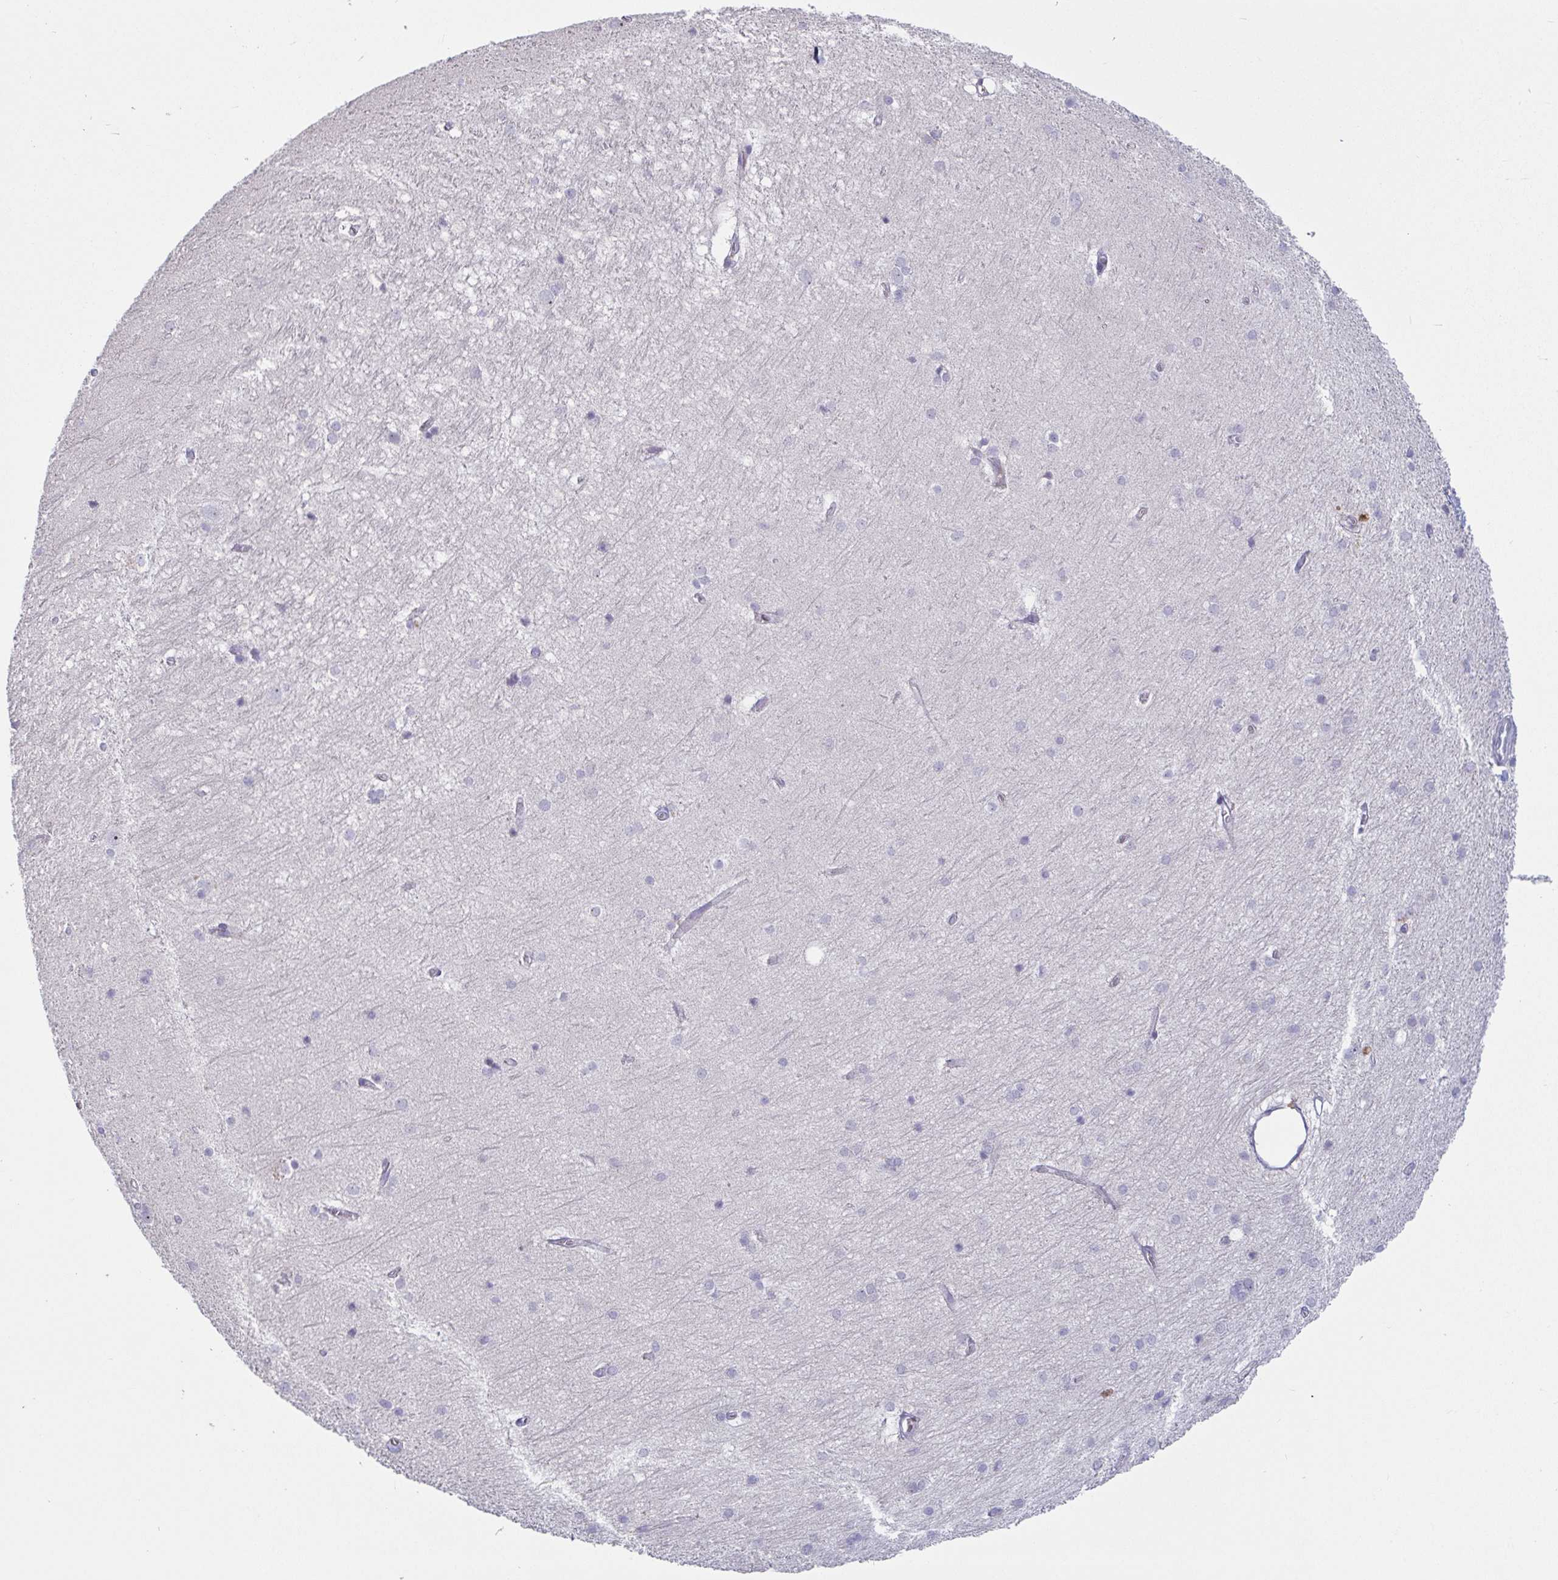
{"staining": {"intensity": "negative", "quantity": "none", "location": "none"}, "tissue": "hippocampus", "cell_type": "Glial cells", "image_type": "normal", "snomed": [{"axis": "morphology", "description": "Normal tissue, NOS"}, {"axis": "topography", "description": "Cerebral cortex"}, {"axis": "topography", "description": "Hippocampus"}], "caption": "Immunohistochemistry (IHC) histopathology image of normal hippocampus: human hippocampus stained with DAB (3,3'-diaminobenzidine) displays no significant protein positivity in glial cells. The staining is performed using DAB brown chromogen with nuclei counter-stained in using hematoxylin.", "gene": "MYC", "patient": {"sex": "female", "age": 19}}